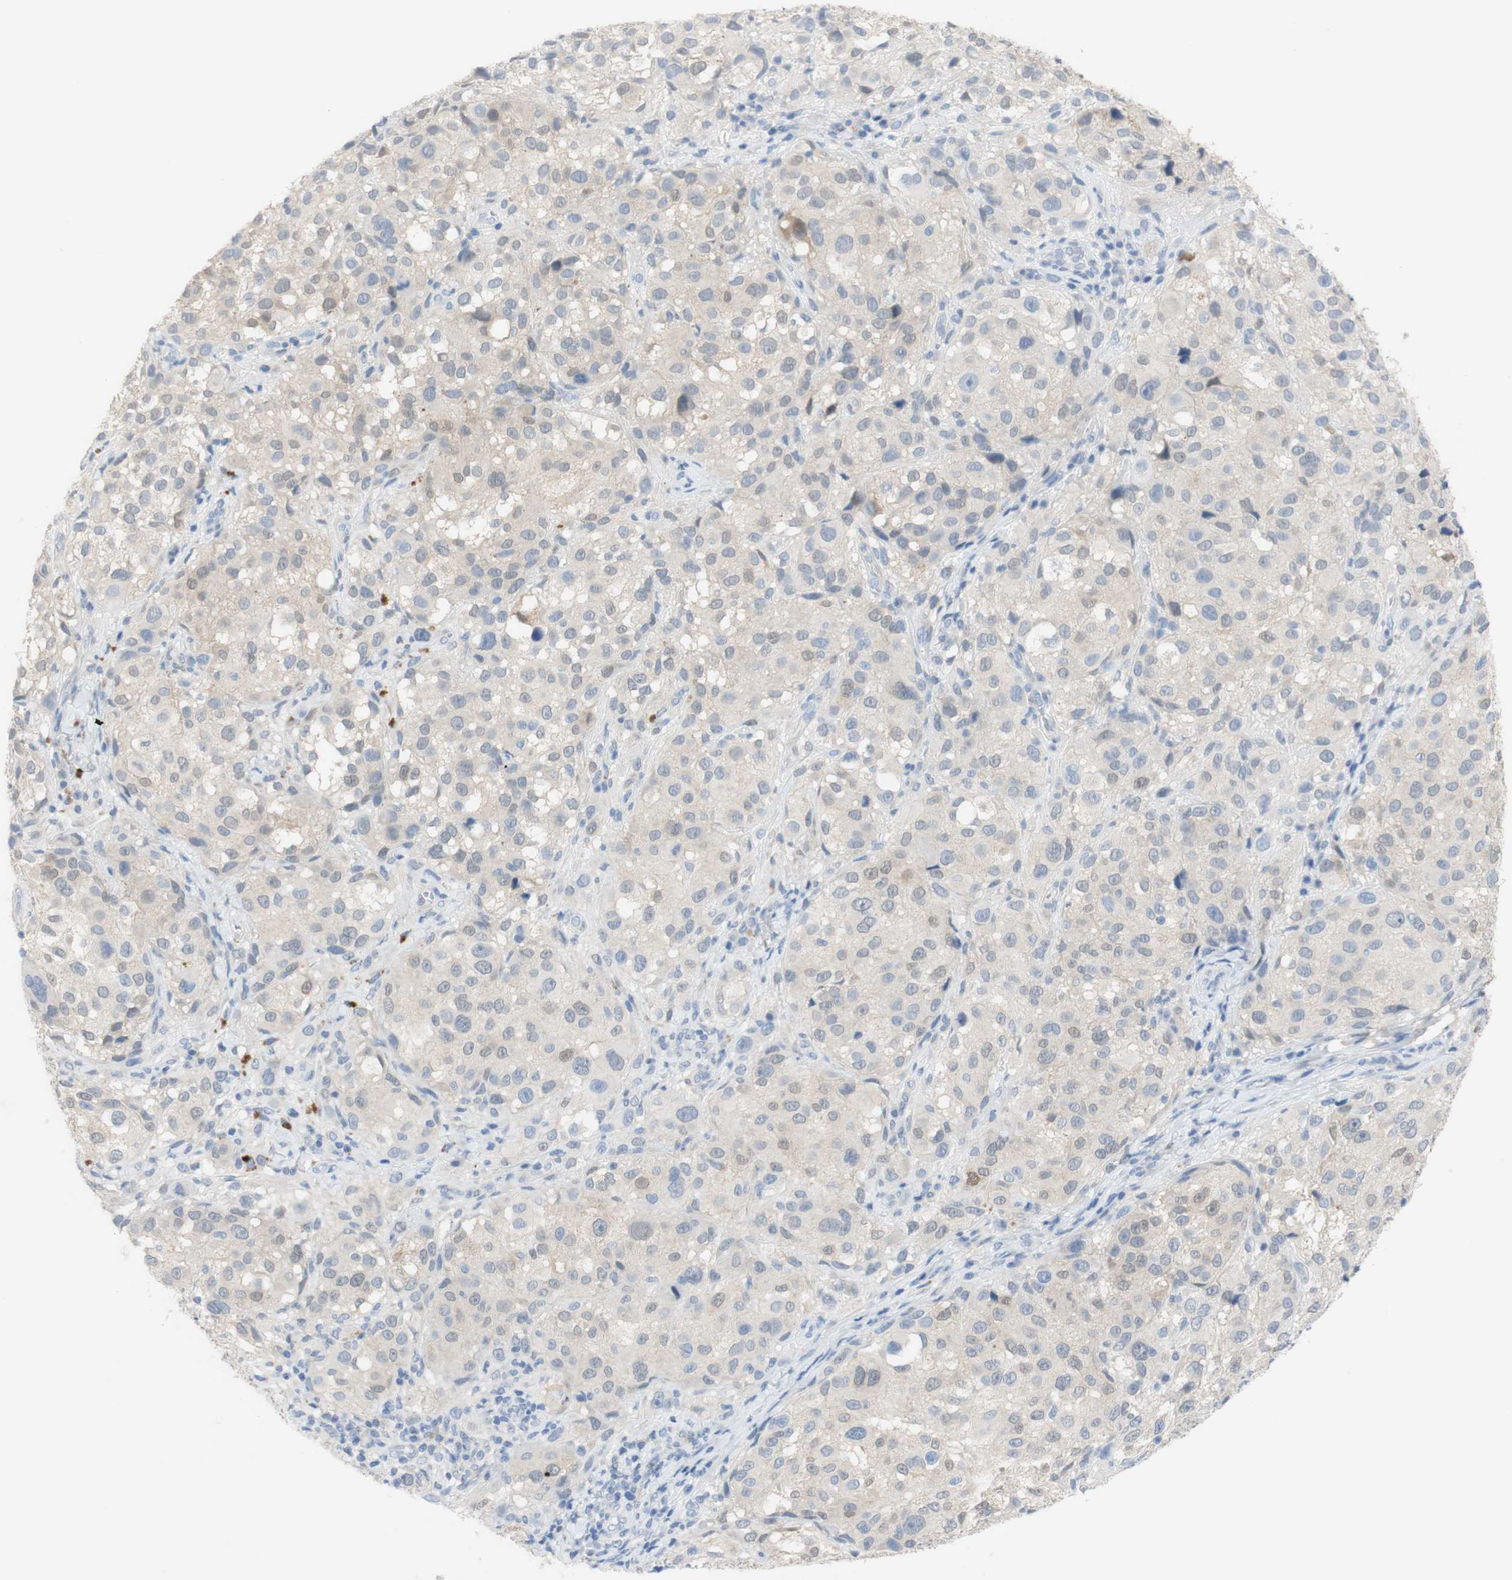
{"staining": {"intensity": "negative", "quantity": "none", "location": "none"}, "tissue": "melanoma", "cell_type": "Tumor cells", "image_type": "cancer", "snomed": [{"axis": "morphology", "description": "Necrosis, NOS"}, {"axis": "morphology", "description": "Malignant melanoma, NOS"}, {"axis": "topography", "description": "Skin"}], "caption": "High power microscopy image of an IHC image of melanoma, revealing no significant positivity in tumor cells.", "gene": "SELENBP1", "patient": {"sex": "female", "age": 87}}